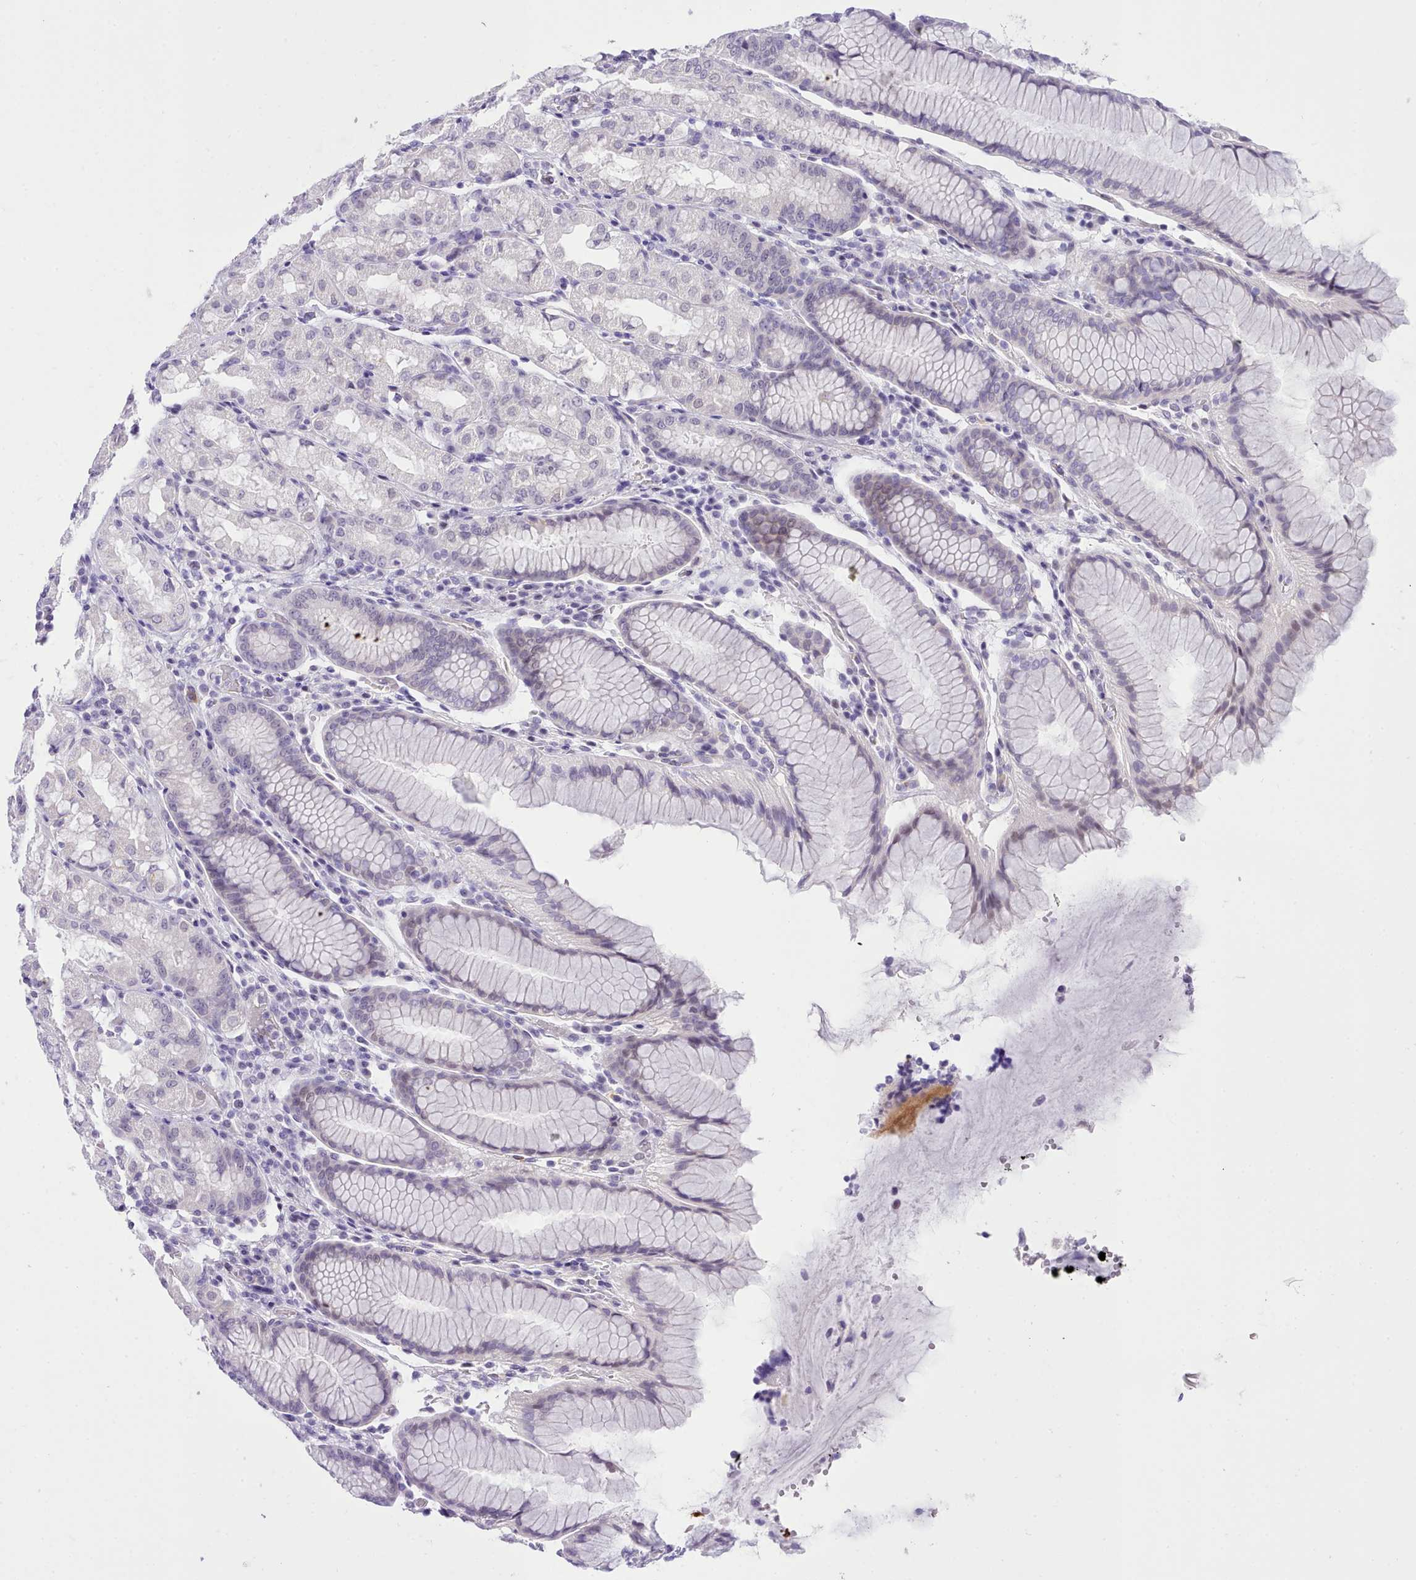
{"staining": {"intensity": "negative", "quantity": "none", "location": "none"}, "tissue": "stomach", "cell_type": "Glandular cells", "image_type": "normal", "snomed": [{"axis": "morphology", "description": "Normal tissue, NOS"}, {"axis": "topography", "description": "Stomach, lower"}], "caption": "IHC of unremarkable human stomach displays no staining in glandular cells. (DAB (3,3'-diaminobenzidine) immunohistochemistry (IHC) visualized using brightfield microscopy, high magnification).", "gene": "LRRC37A2", "patient": {"sex": "female", "age": 56}}